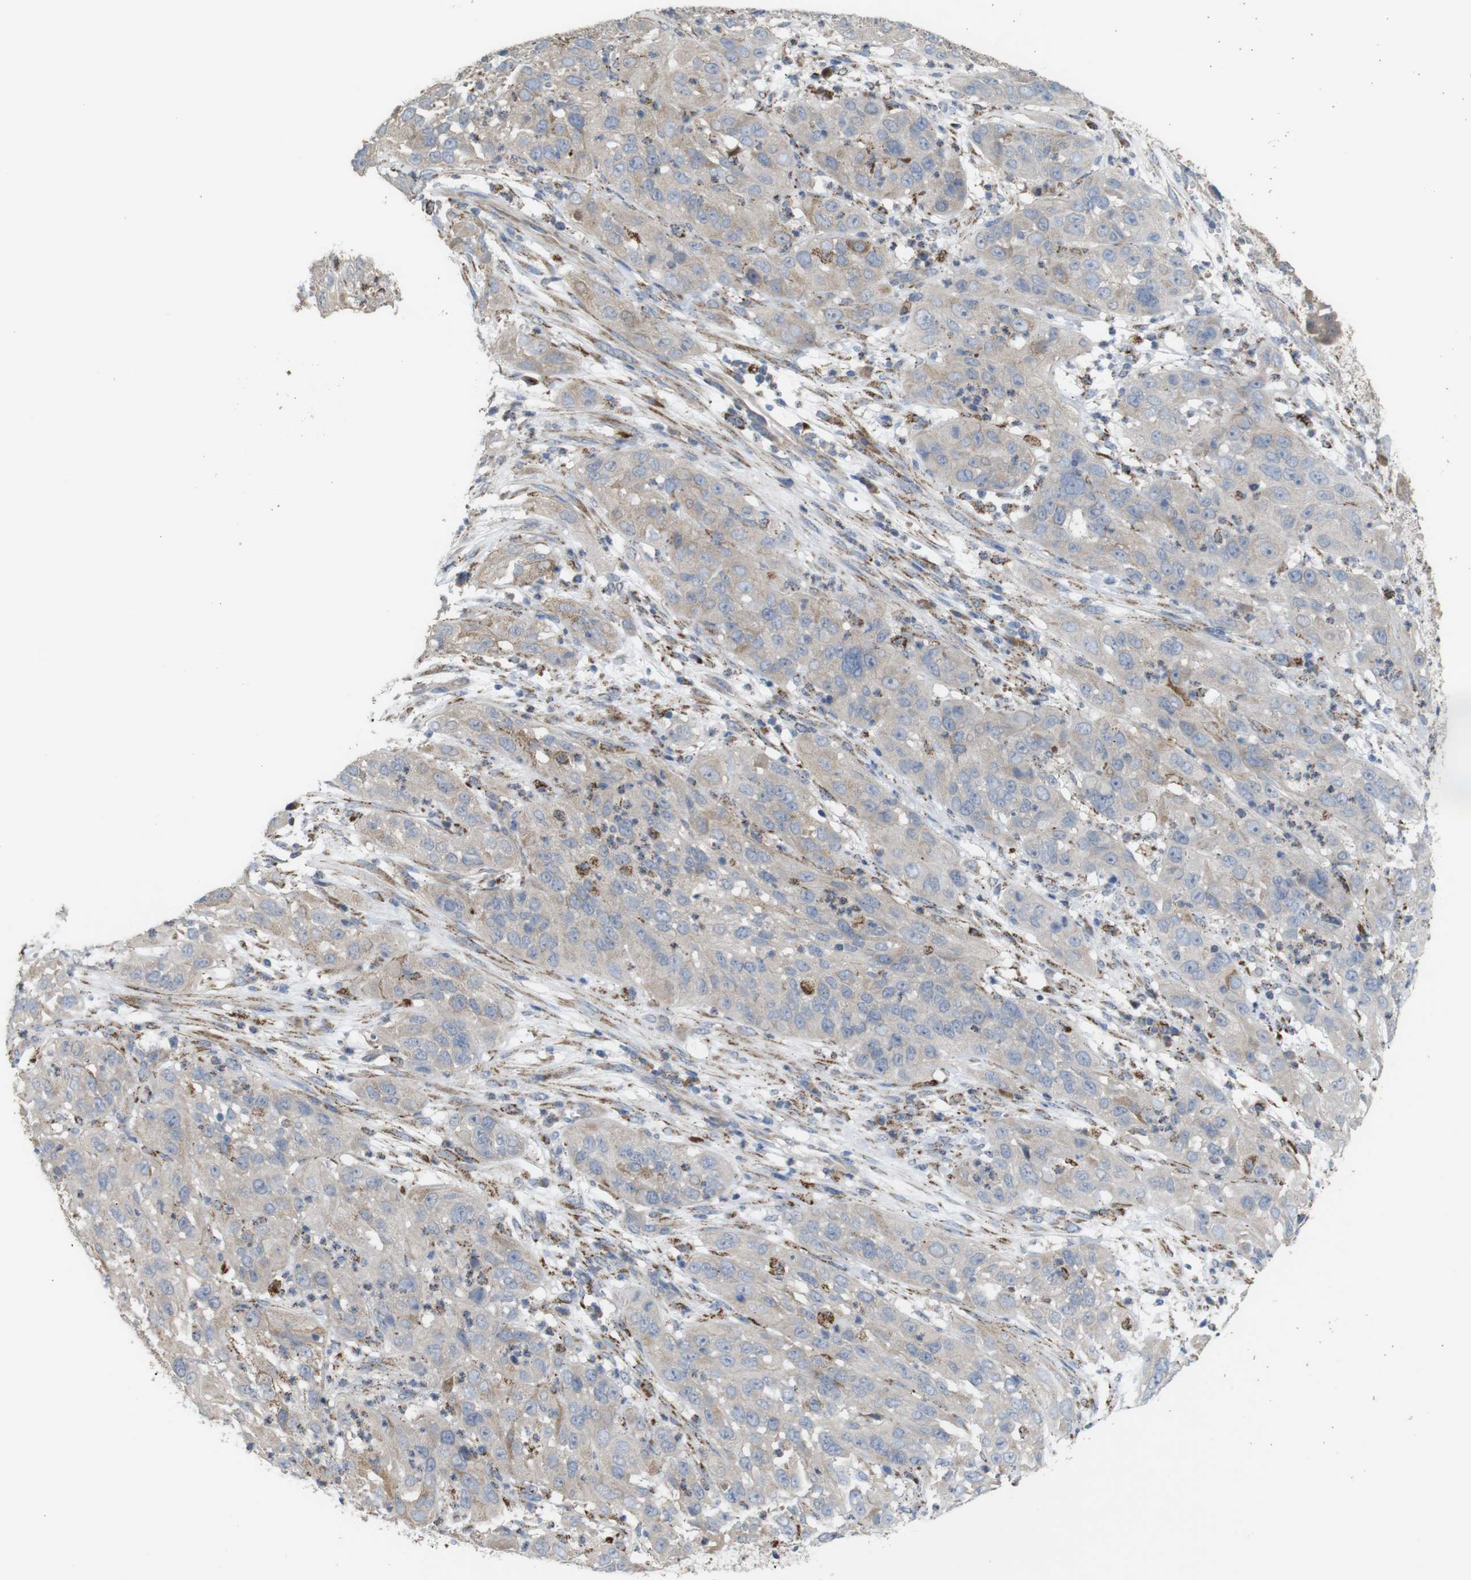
{"staining": {"intensity": "weak", "quantity": ">75%", "location": "cytoplasmic/membranous"}, "tissue": "cervical cancer", "cell_type": "Tumor cells", "image_type": "cancer", "snomed": [{"axis": "morphology", "description": "Squamous cell carcinoma, NOS"}, {"axis": "topography", "description": "Cervix"}], "caption": "This image exhibits IHC staining of human cervical cancer, with low weak cytoplasmic/membranous expression in about >75% of tumor cells.", "gene": "PTPRR", "patient": {"sex": "female", "age": 32}}